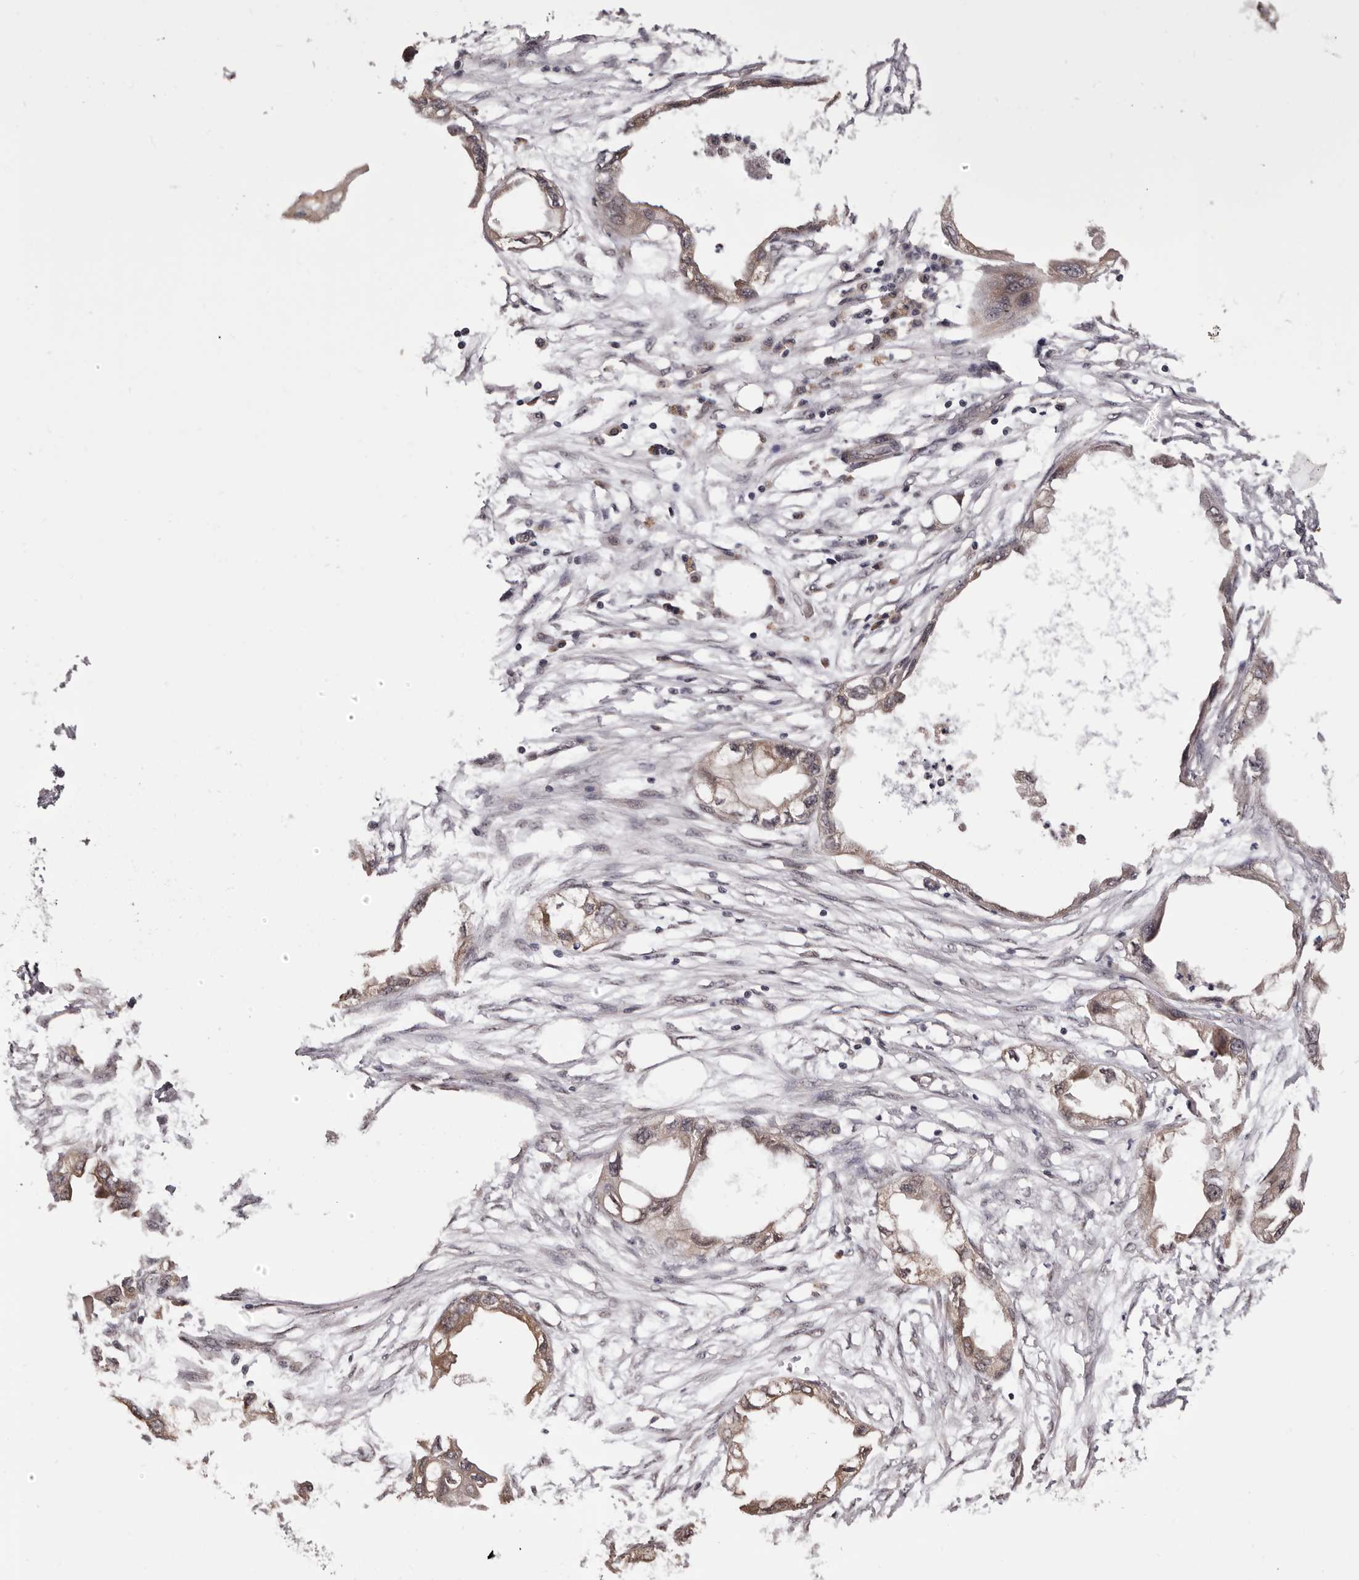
{"staining": {"intensity": "weak", "quantity": ">75%", "location": "cytoplasmic/membranous"}, "tissue": "endometrial cancer", "cell_type": "Tumor cells", "image_type": "cancer", "snomed": [{"axis": "morphology", "description": "Adenocarcinoma, NOS"}, {"axis": "morphology", "description": "Adenocarcinoma, metastatic, NOS"}, {"axis": "topography", "description": "Adipose tissue"}, {"axis": "topography", "description": "Endometrium"}], "caption": "High-power microscopy captured an immunohistochemistry (IHC) histopathology image of endometrial adenocarcinoma, revealing weak cytoplasmic/membranous expression in about >75% of tumor cells.", "gene": "NOL12", "patient": {"sex": "female", "age": 67}}